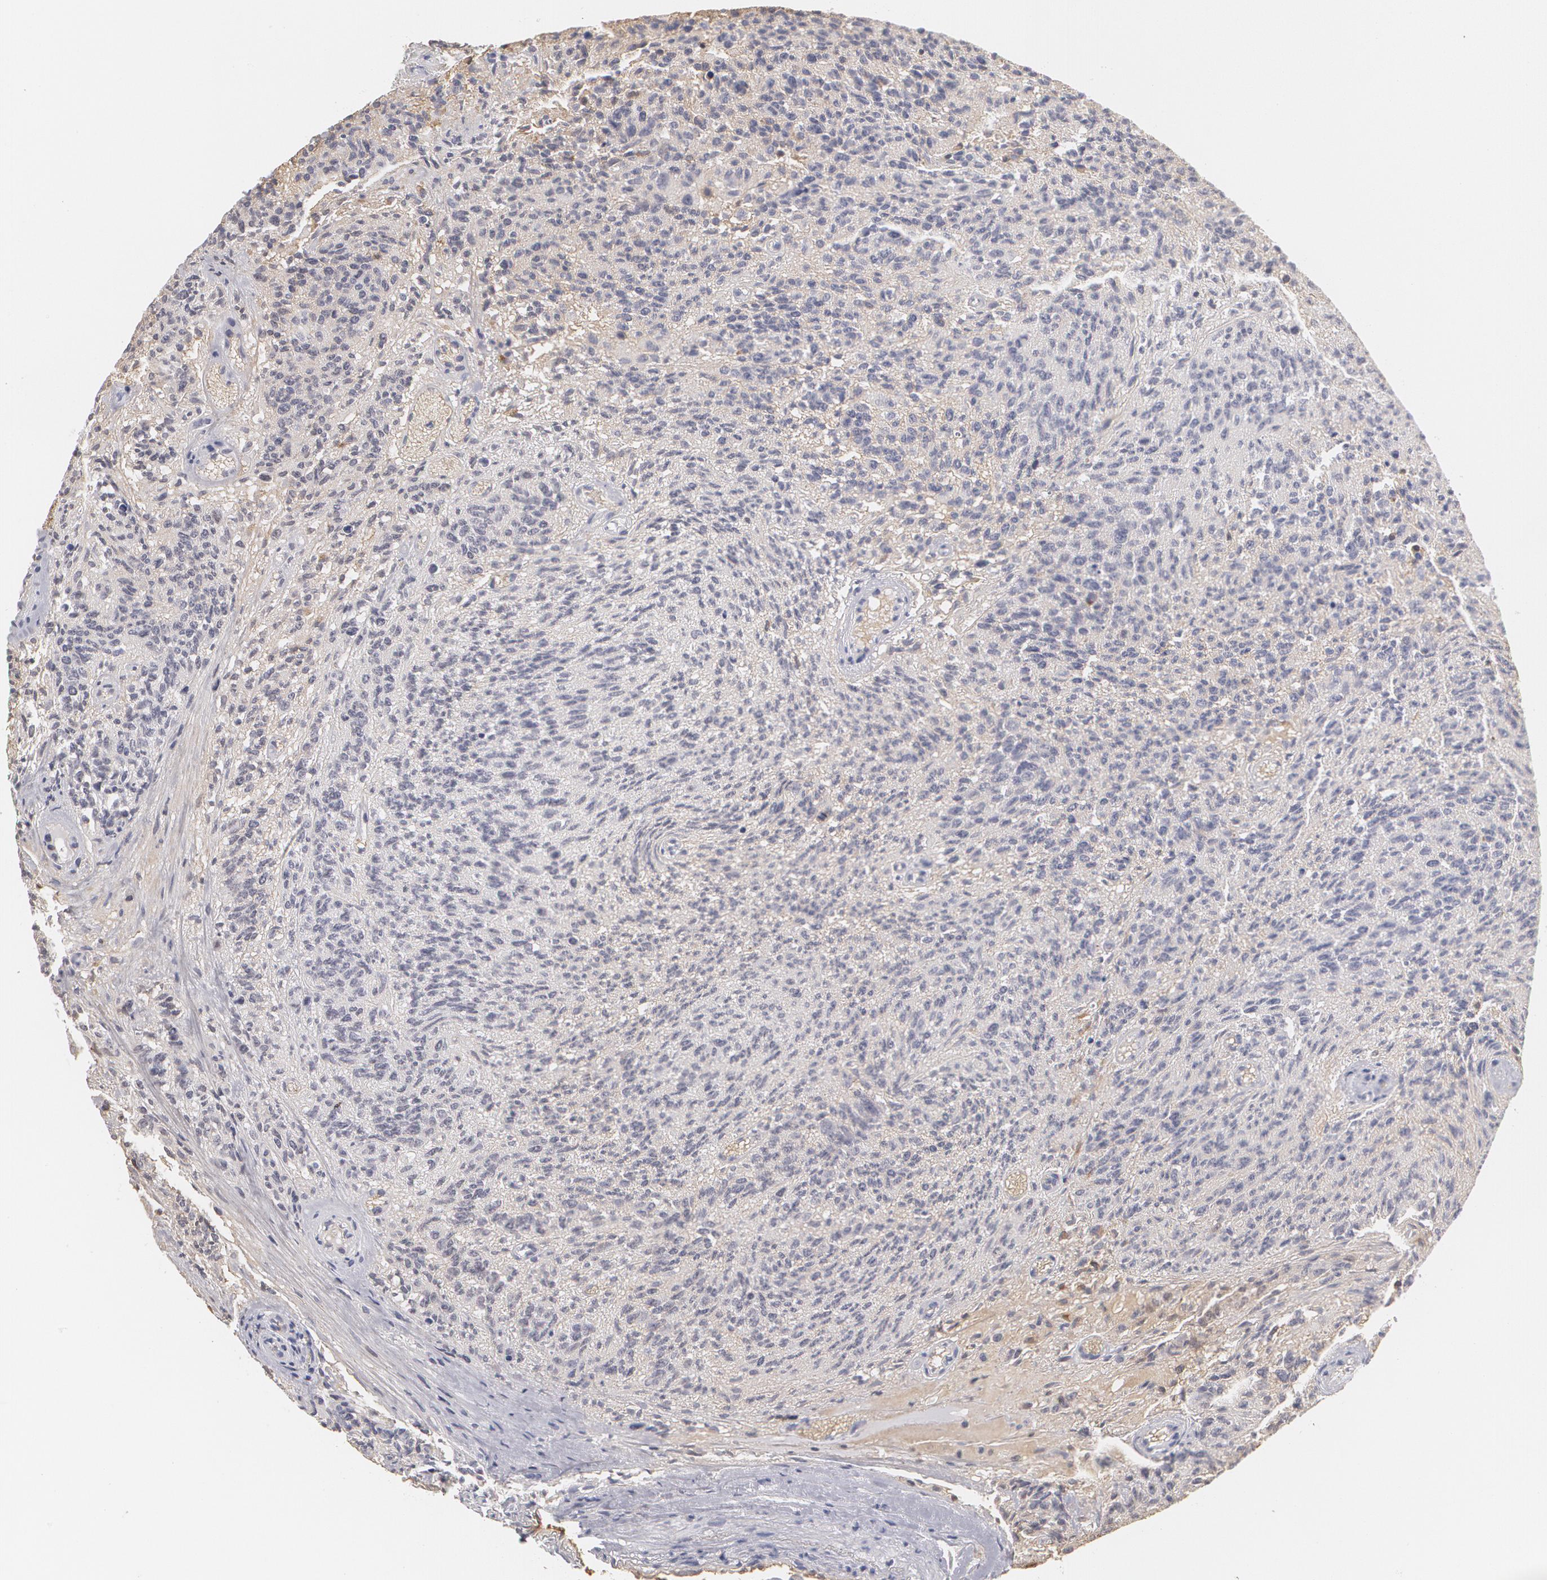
{"staining": {"intensity": "negative", "quantity": "none", "location": "none"}, "tissue": "glioma", "cell_type": "Tumor cells", "image_type": "cancer", "snomed": [{"axis": "morphology", "description": "Glioma, malignant, High grade"}, {"axis": "topography", "description": "Brain"}], "caption": "DAB (3,3'-diaminobenzidine) immunohistochemical staining of human malignant glioma (high-grade) shows no significant expression in tumor cells. The staining is performed using DAB (3,3'-diaminobenzidine) brown chromogen with nuclei counter-stained in using hematoxylin.", "gene": "SERPINA1", "patient": {"sex": "male", "age": 36}}